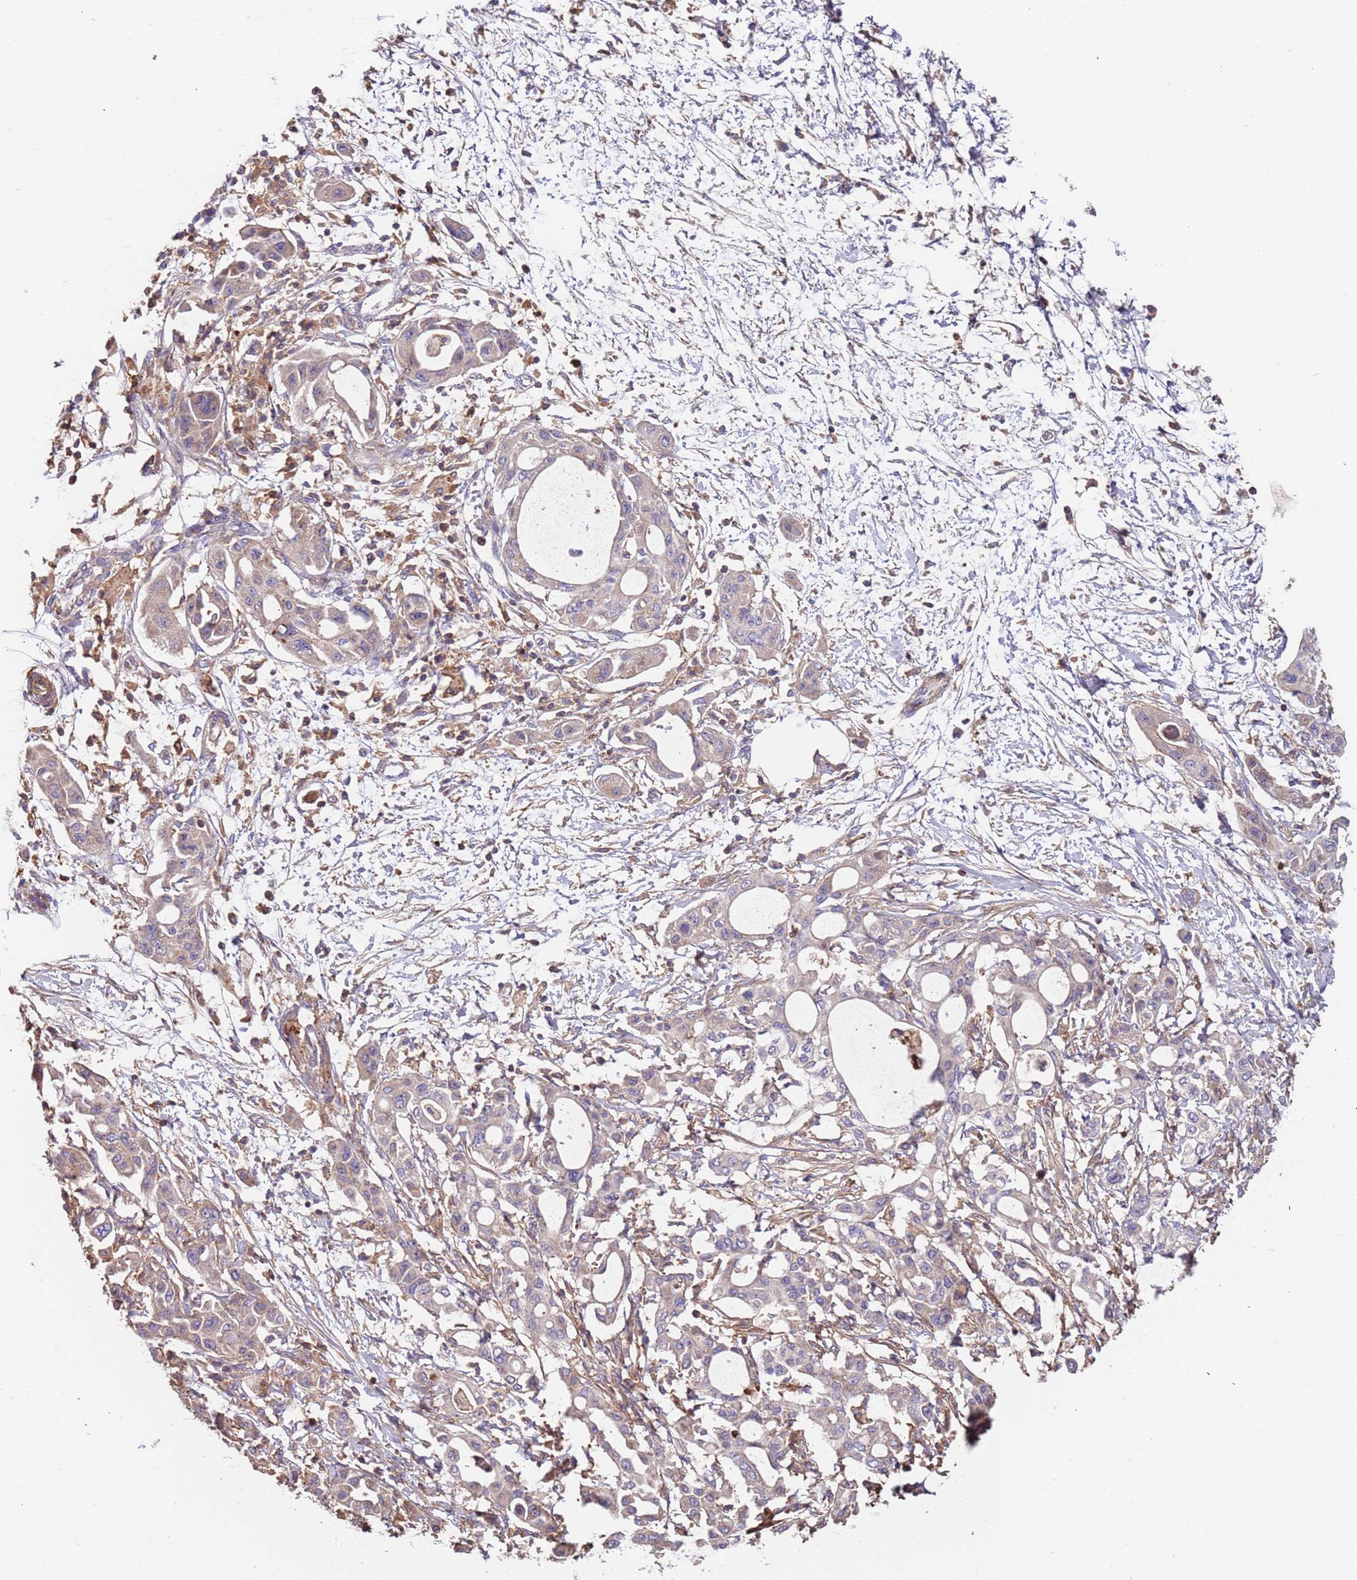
{"staining": {"intensity": "weak", "quantity": ">75%", "location": "cytoplasmic/membranous"}, "tissue": "pancreatic cancer", "cell_type": "Tumor cells", "image_type": "cancer", "snomed": [{"axis": "morphology", "description": "Adenocarcinoma, NOS"}, {"axis": "topography", "description": "Pancreas"}], "caption": "This histopathology image shows IHC staining of human pancreatic cancer (adenocarcinoma), with low weak cytoplasmic/membranous positivity in about >75% of tumor cells.", "gene": "SYT4", "patient": {"sex": "male", "age": 68}}